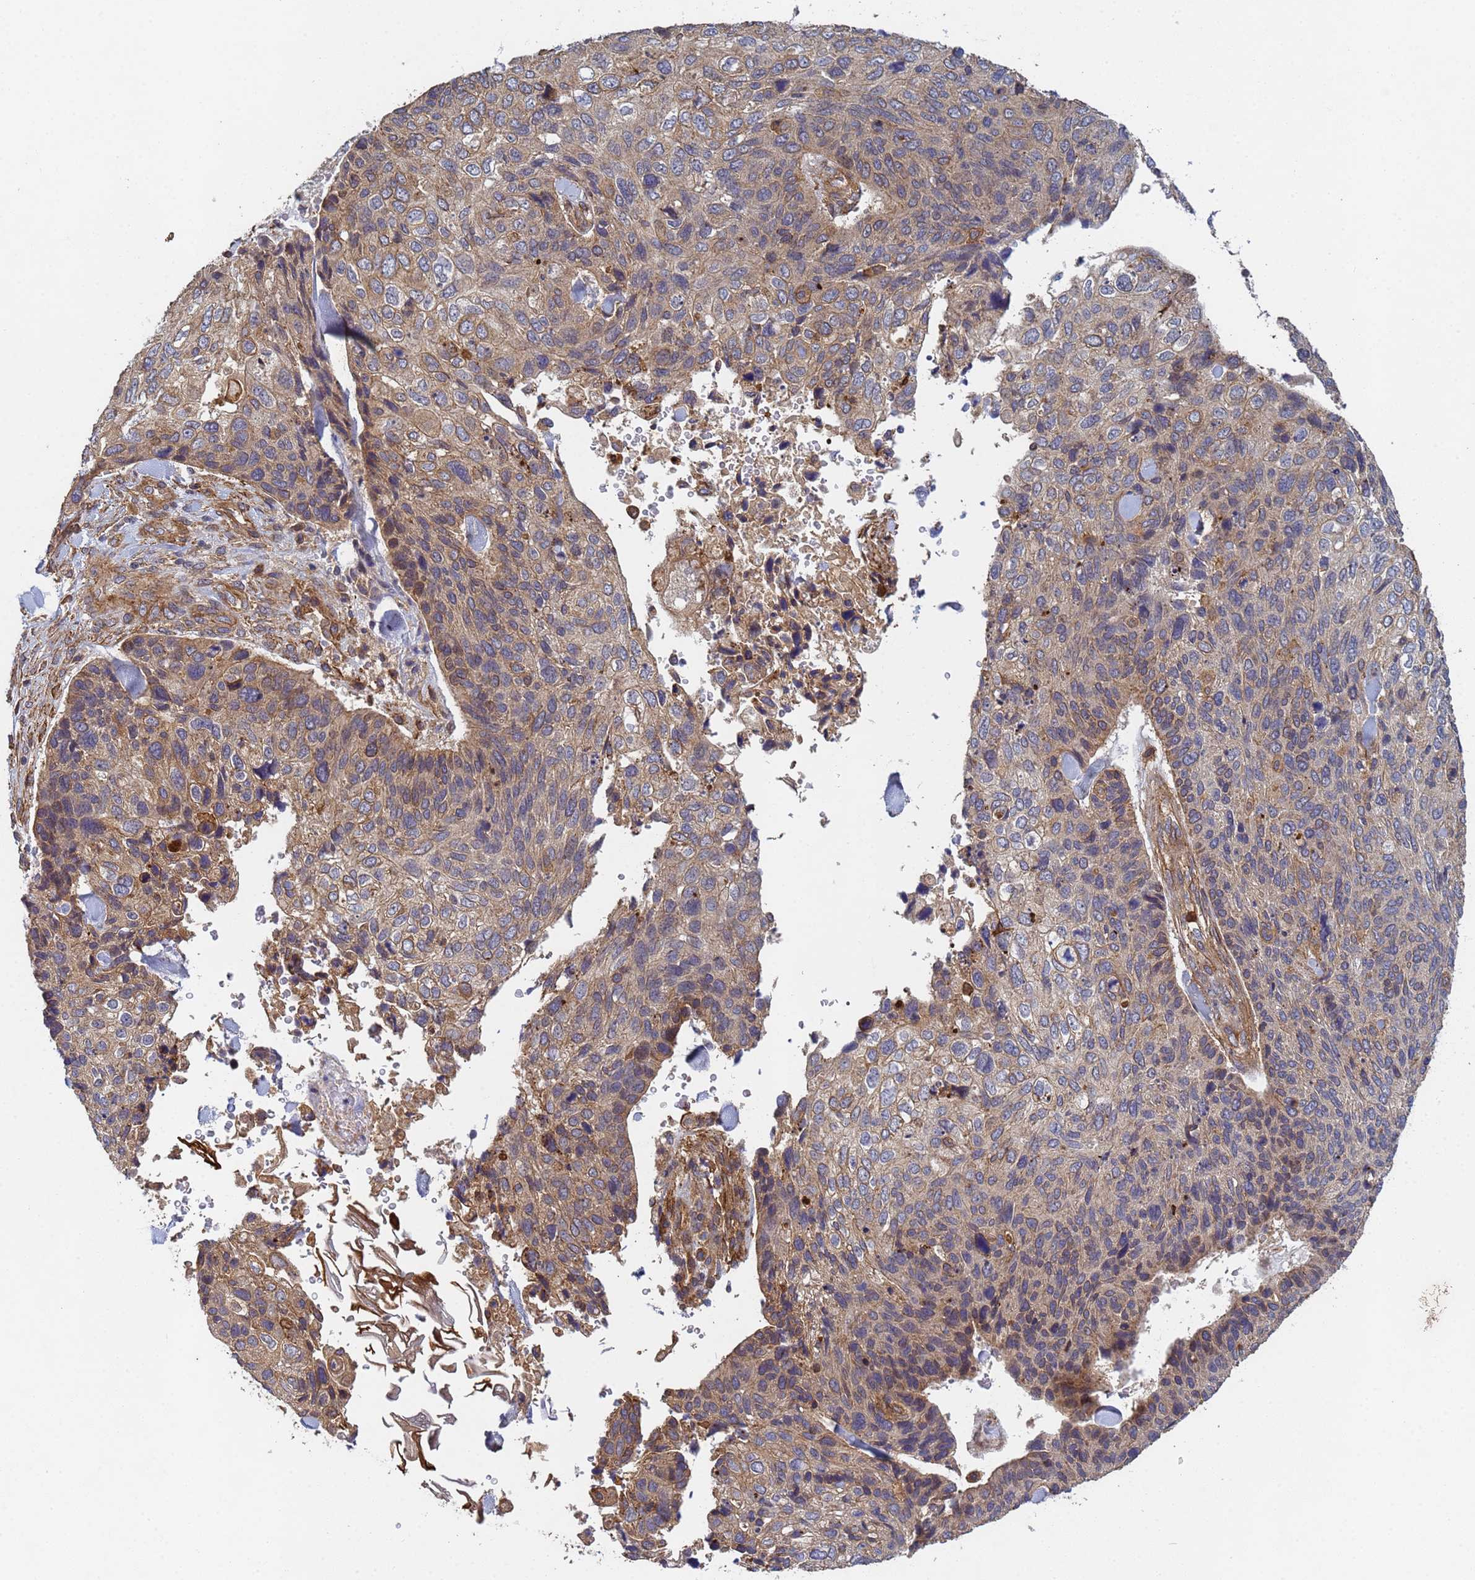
{"staining": {"intensity": "weak", "quantity": "25%-75%", "location": "cytoplasmic/membranous"}, "tissue": "skin cancer", "cell_type": "Tumor cells", "image_type": "cancer", "snomed": [{"axis": "morphology", "description": "Basal cell carcinoma"}, {"axis": "topography", "description": "Skin"}], "caption": "DAB immunohistochemical staining of skin cancer shows weak cytoplasmic/membranous protein positivity in about 25%-75% of tumor cells. Nuclei are stained in blue.", "gene": "C8orf34", "patient": {"sex": "female", "age": 74}}